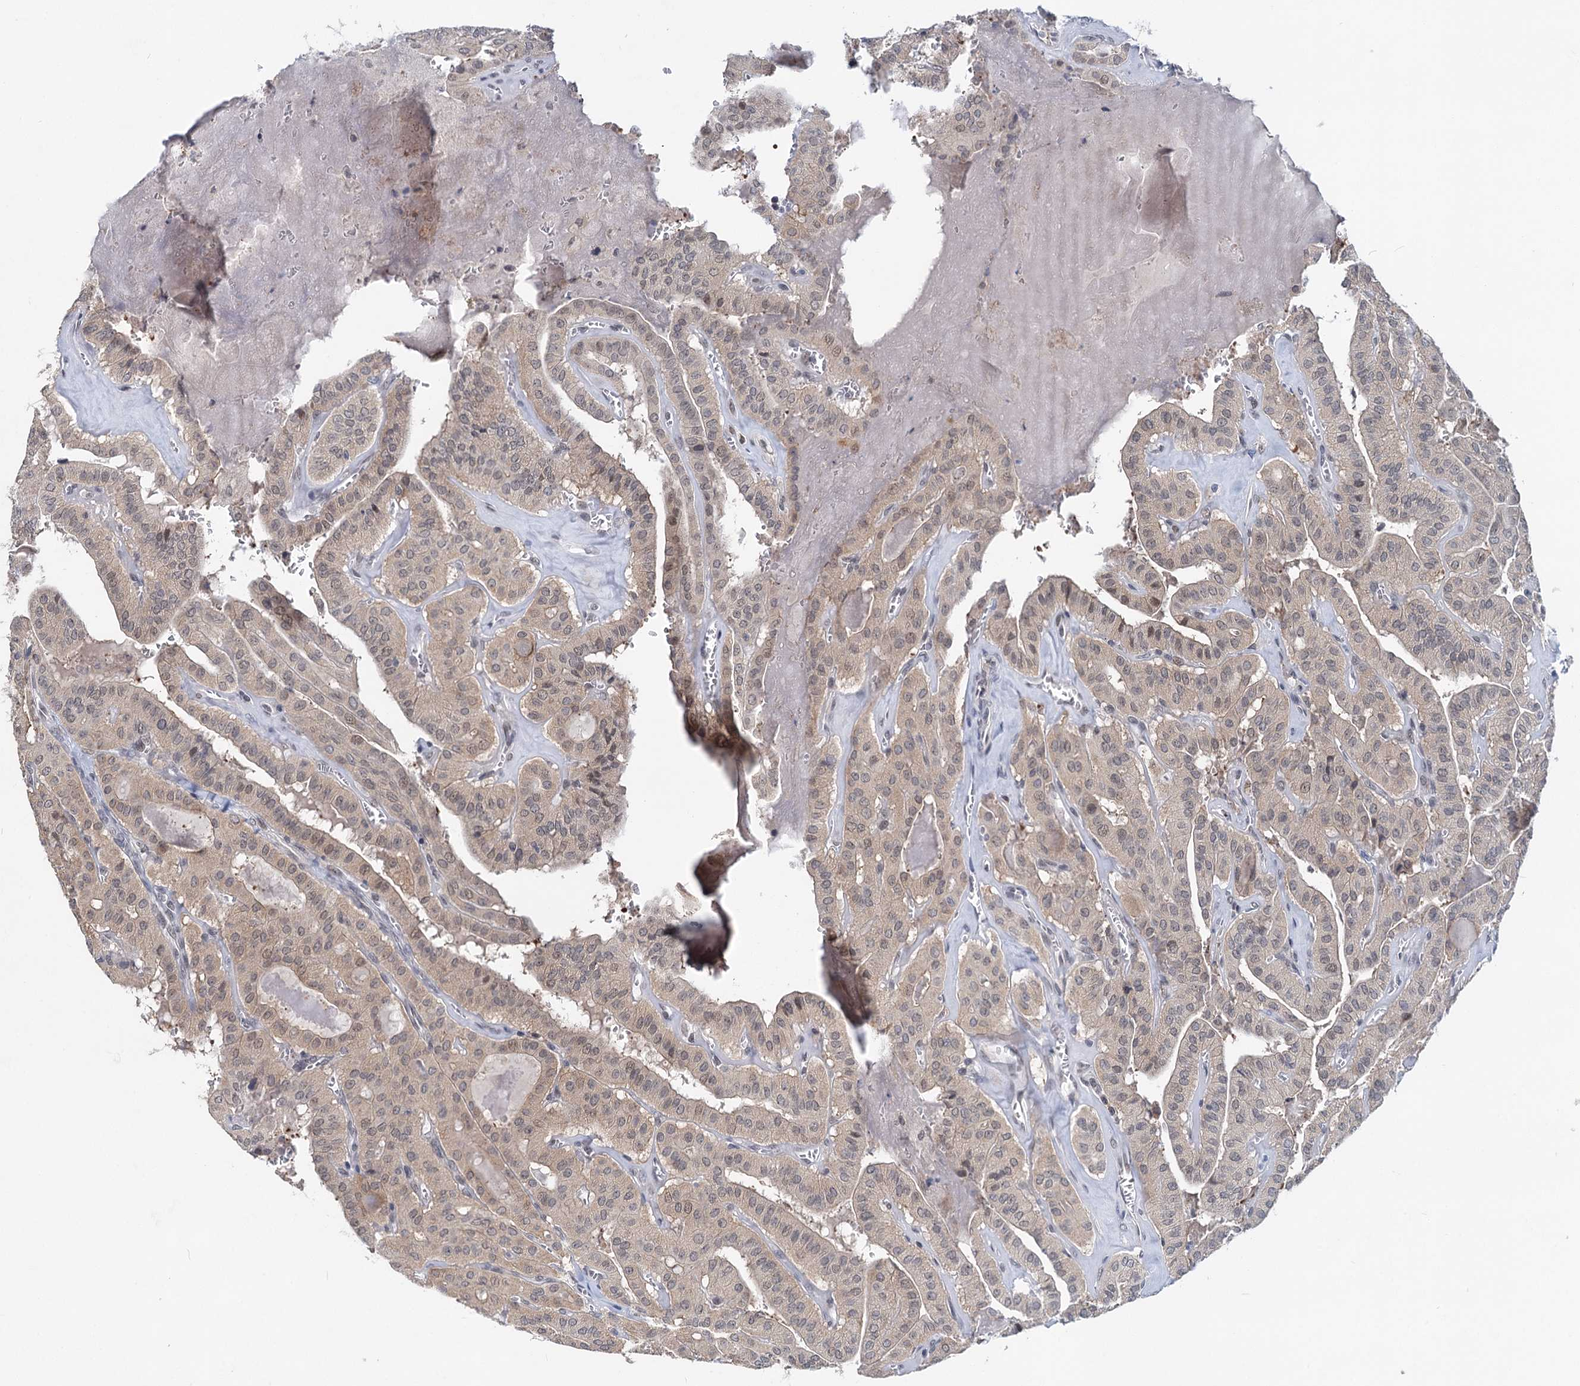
{"staining": {"intensity": "weak", "quantity": ">75%", "location": "cytoplasmic/membranous"}, "tissue": "thyroid cancer", "cell_type": "Tumor cells", "image_type": "cancer", "snomed": [{"axis": "morphology", "description": "Papillary adenocarcinoma, NOS"}, {"axis": "topography", "description": "Thyroid gland"}], "caption": "Weak cytoplasmic/membranous protein staining is identified in about >75% of tumor cells in thyroid papillary adenocarcinoma.", "gene": "TTC17", "patient": {"sex": "male", "age": 52}}